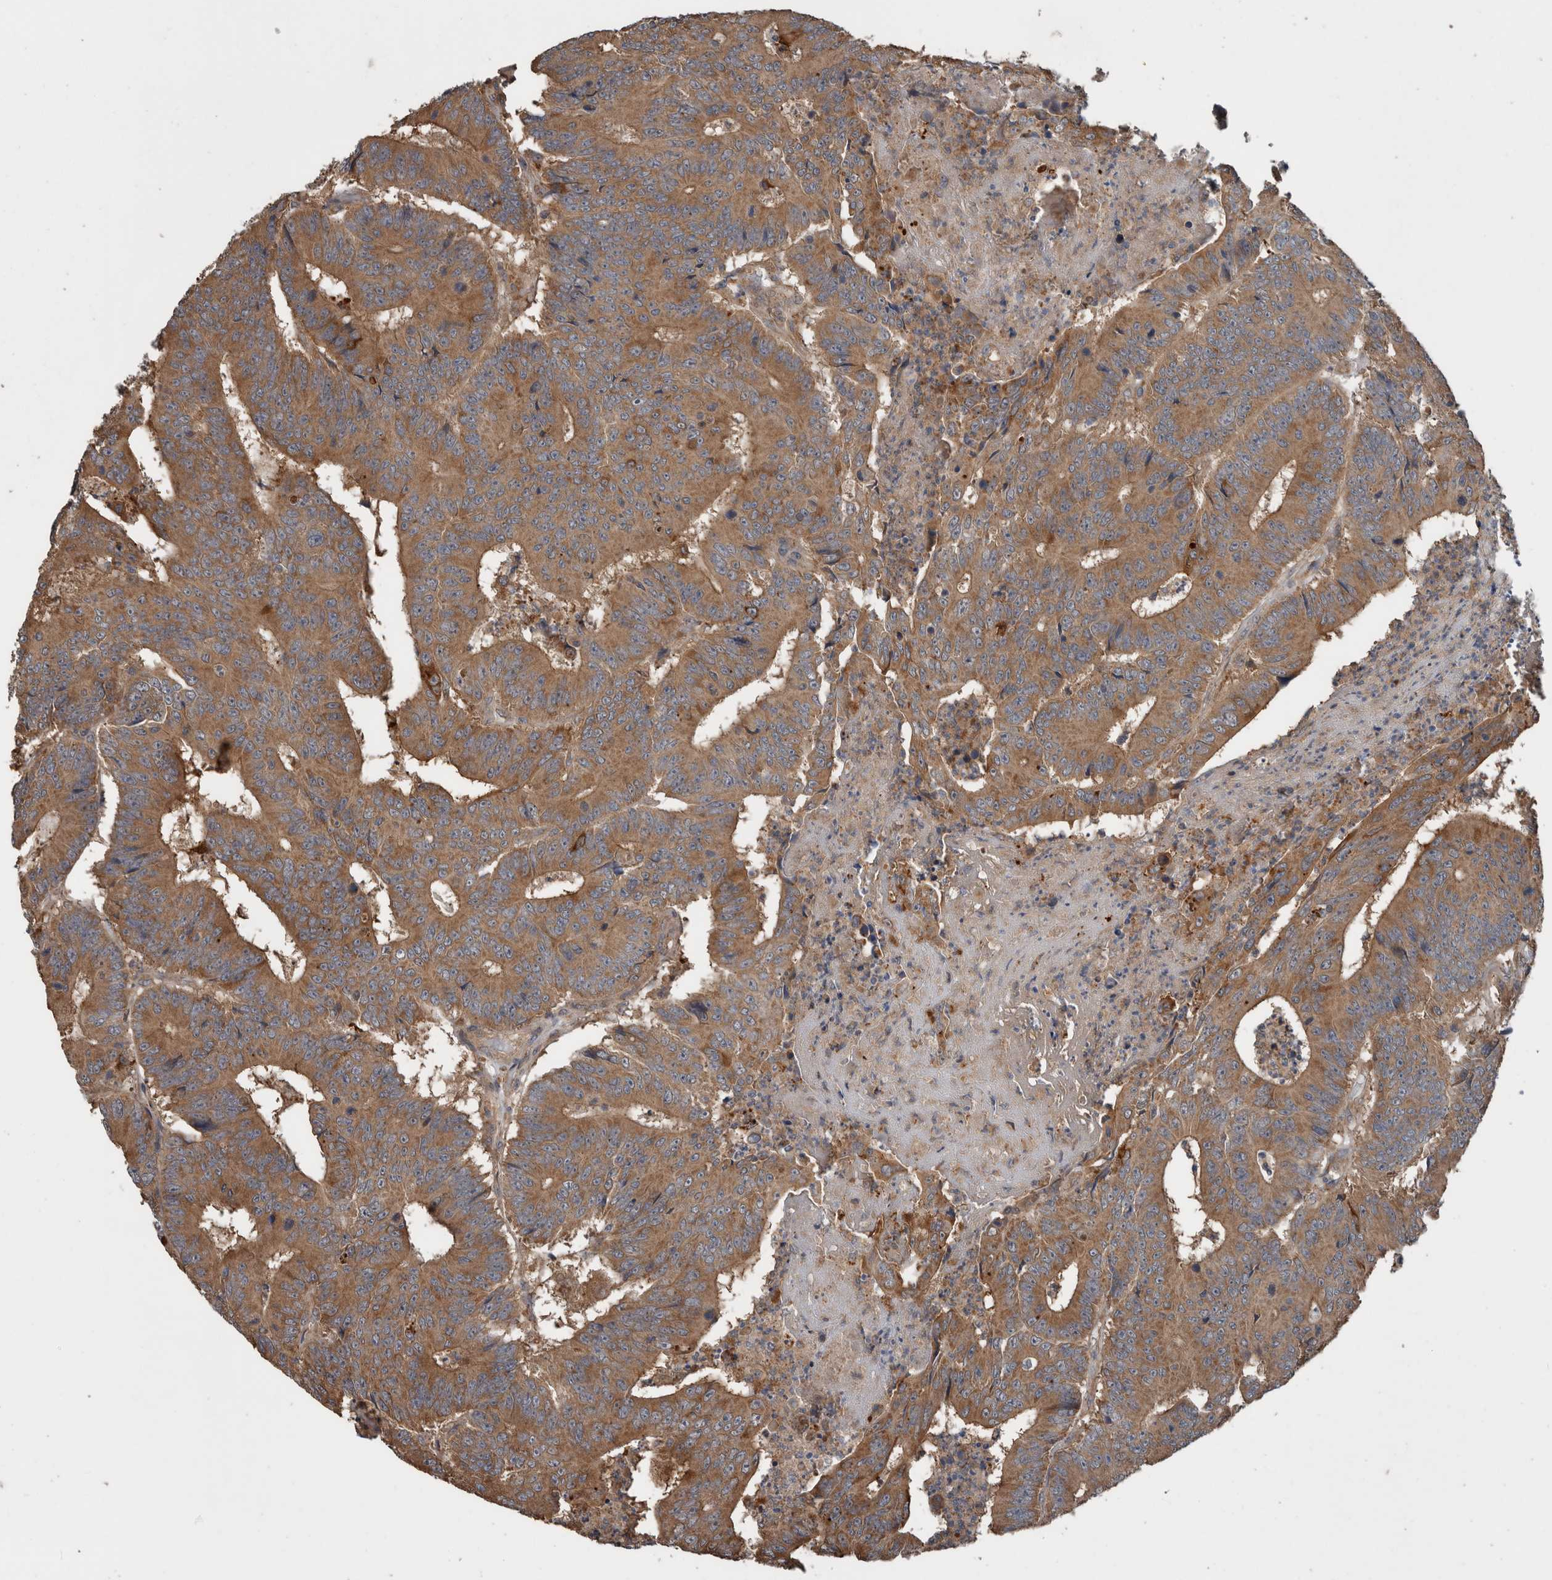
{"staining": {"intensity": "strong", "quantity": ">75%", "location": "cytoplasmic/membranous"}, "tissue": "colorectal cancer", "cell_type": "Tumor cells", "image_type": "cancer", "snomed": [{"axis": "morphology", "description": "Adenocarcinoma, NOS"}, {"axis": "topography", "description": "Colon"}], "caption": "About >75% of tumor cells in human colorectal cancer (adenocarcinoma) demonstrate strong cytoplasmic/membranous protein staining as visualized by brown immunohistochemical staining.", "gene": "RIOK3", "patient": {"sex": "male", "age": 83}}